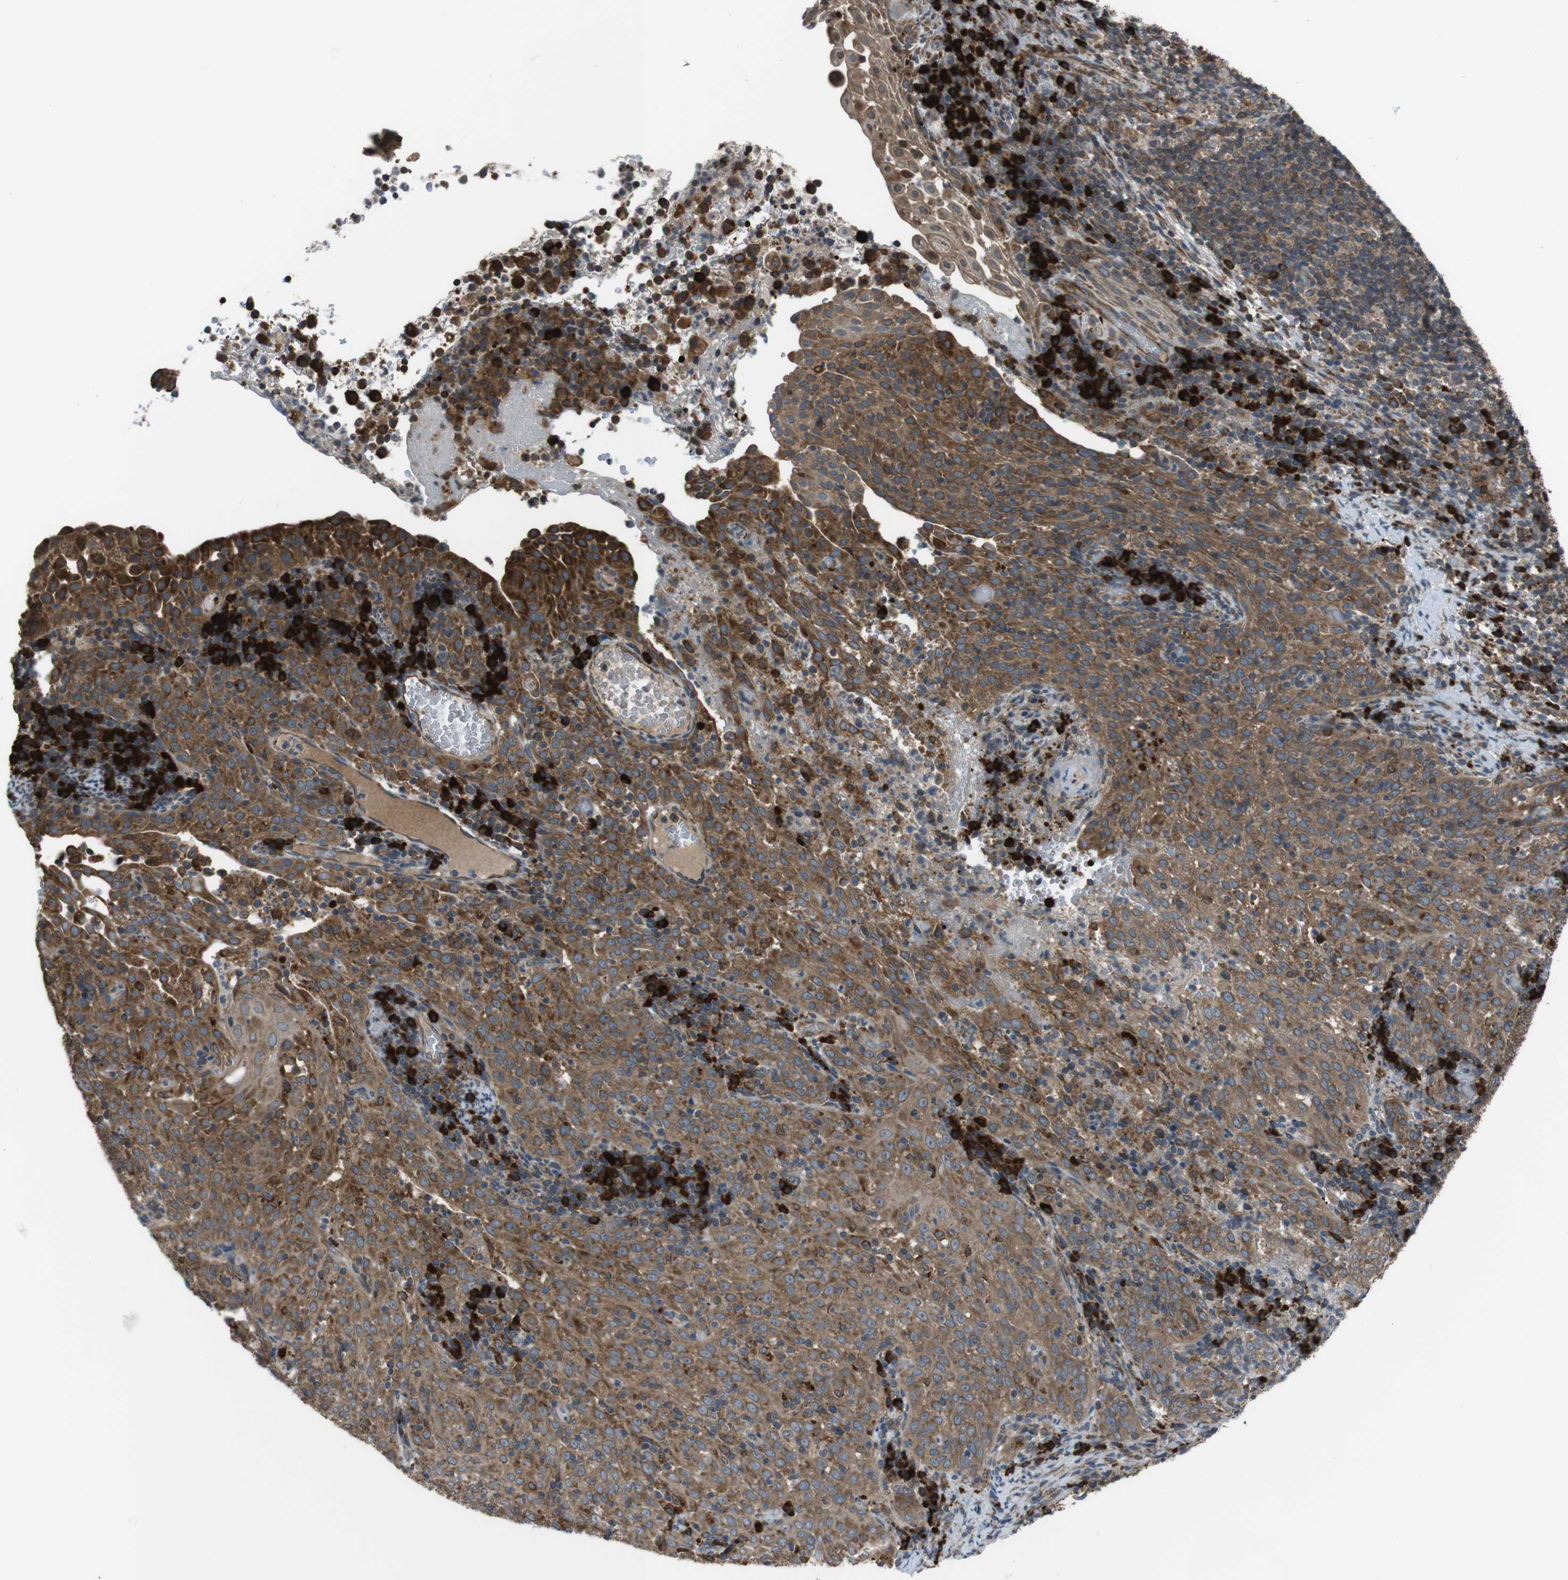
{"staining": {"intensity": "moderate", "quantity": ">75%", "location": "cytoplasmic/membranous"}, "tissue": "cervical cancer", "cell_type": "Tumor cells", "image_type": "cancer", "snomed": [{"axis": "morphology", "description": "Squamous cell carcinoma, NOS"}, {"axis": "topography", "description": "Cervix"}], "caption": "This photomicrograph exhibits cervical cancer stained with IHC to label a protein in brown. The cytoplasmic/membranous of tumor cells show moderate positivity for the protein. Nuclei are counter-stained blue.", "gene": "SSR3", "patient": {"sex": "female", "age": 51}}